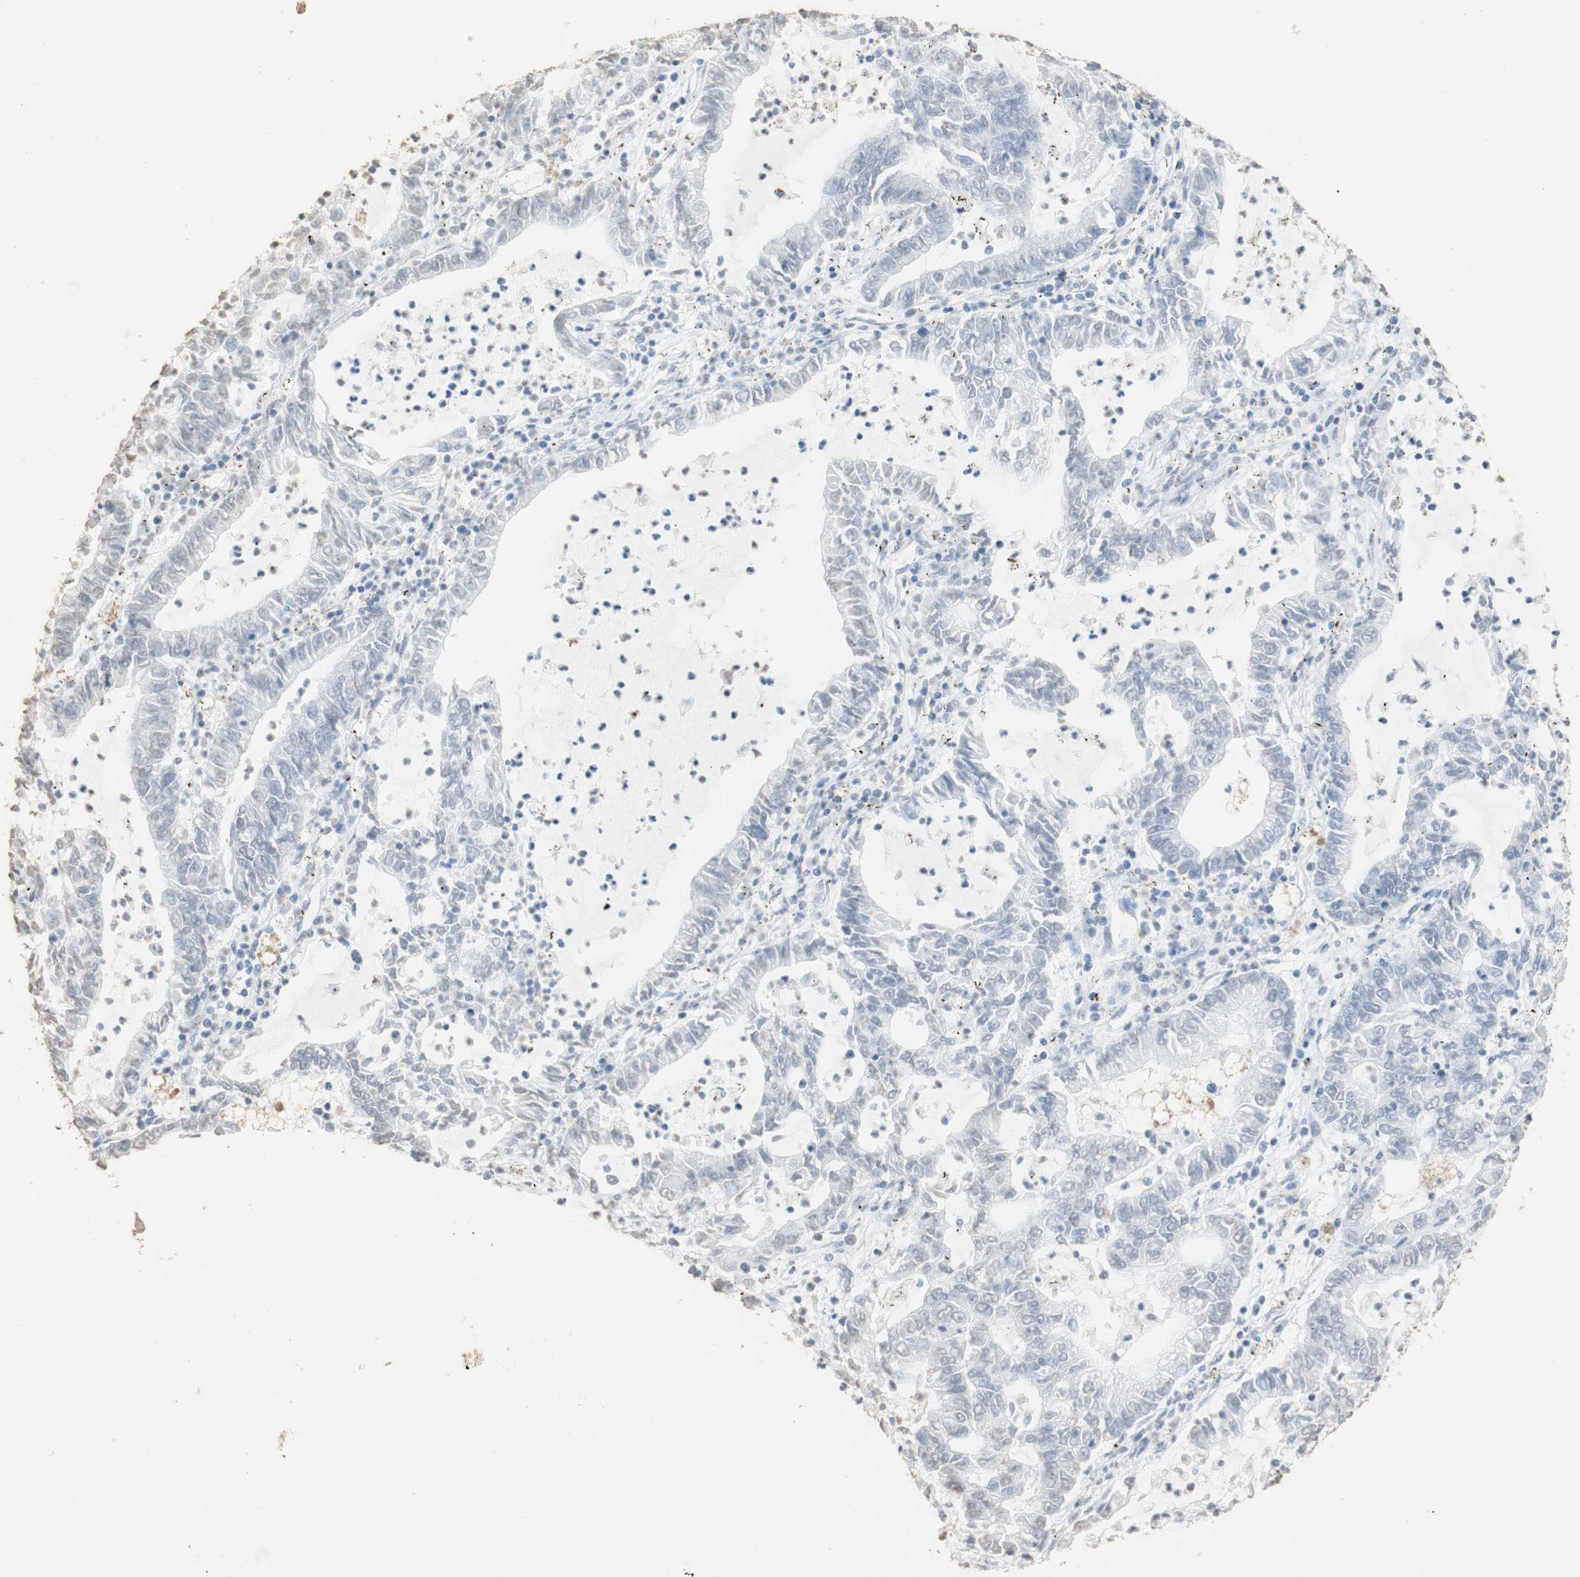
{"staining": {"intensity": "negative", "quantity": "none", "location": "none"}, "tissue": "lung cancer", "cell_type": "Tumor cells", "image_type": "cancer", "snomed": [{"axis": "morphology", "description": "Adenocarcinoma, NOS"}, {"axis": "topography", "description": "Lung"}], "caption": "This photomicrograph is of lung cancer (adenocarcinoma) stained with IHC to label a protein in brown with the nuclei are counter-stained blue. There is no positivity in tumor cells. The staining is performed using DAB brown chromogen with nuclei counter-stained in using hematoxylin.", "gene": "L1CAM", "patient": {"sex": "female", "age": 51}}